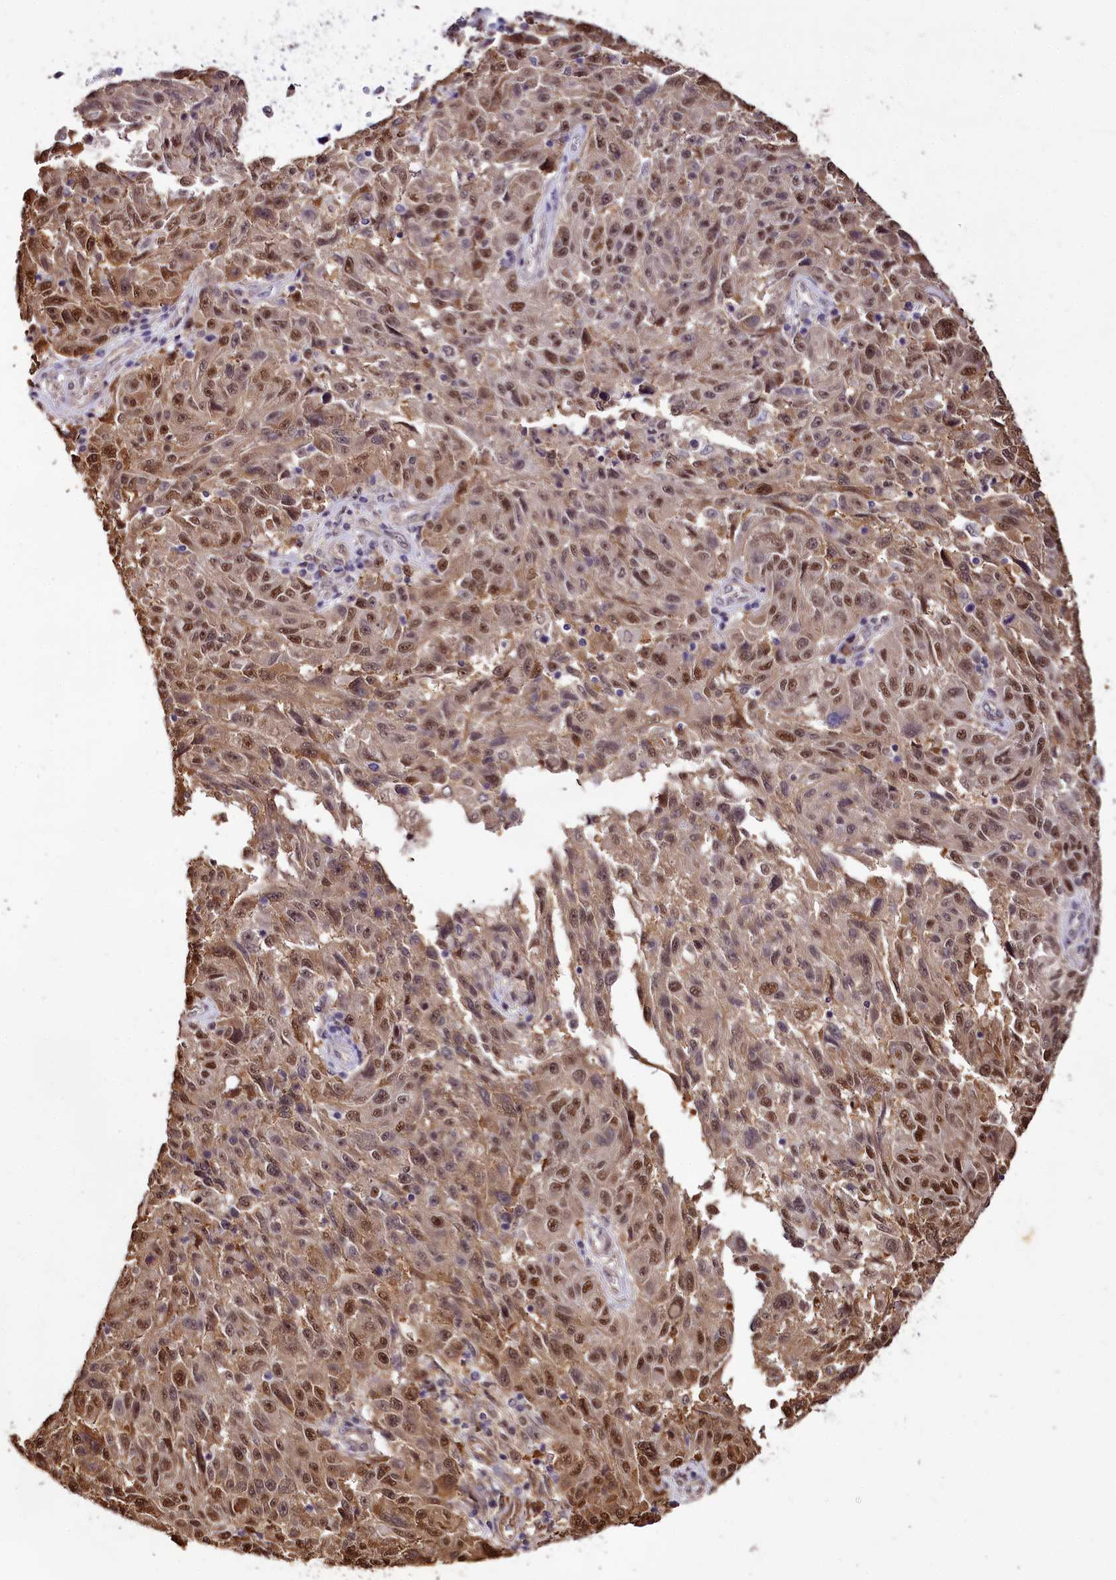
{"staining": {"intensity": "moderate", "quantity": ">75%", "location": "nuclear"}, "tissue": "melanoma", "cell_type": "Tumor cells", "image_type": "cancer", "snomed": [{"axis": "morphology", "description": "Malignant melanoma, NOS"}, {"axis": "topography", "description": "Skin"}], "caption": "IHC of melanoma exhibits medium levels of moderate nuclear expression in approximately >75% of tumor cells.", "gene": "GNL3L", "patient": {"sex": "male", "age": 53}}